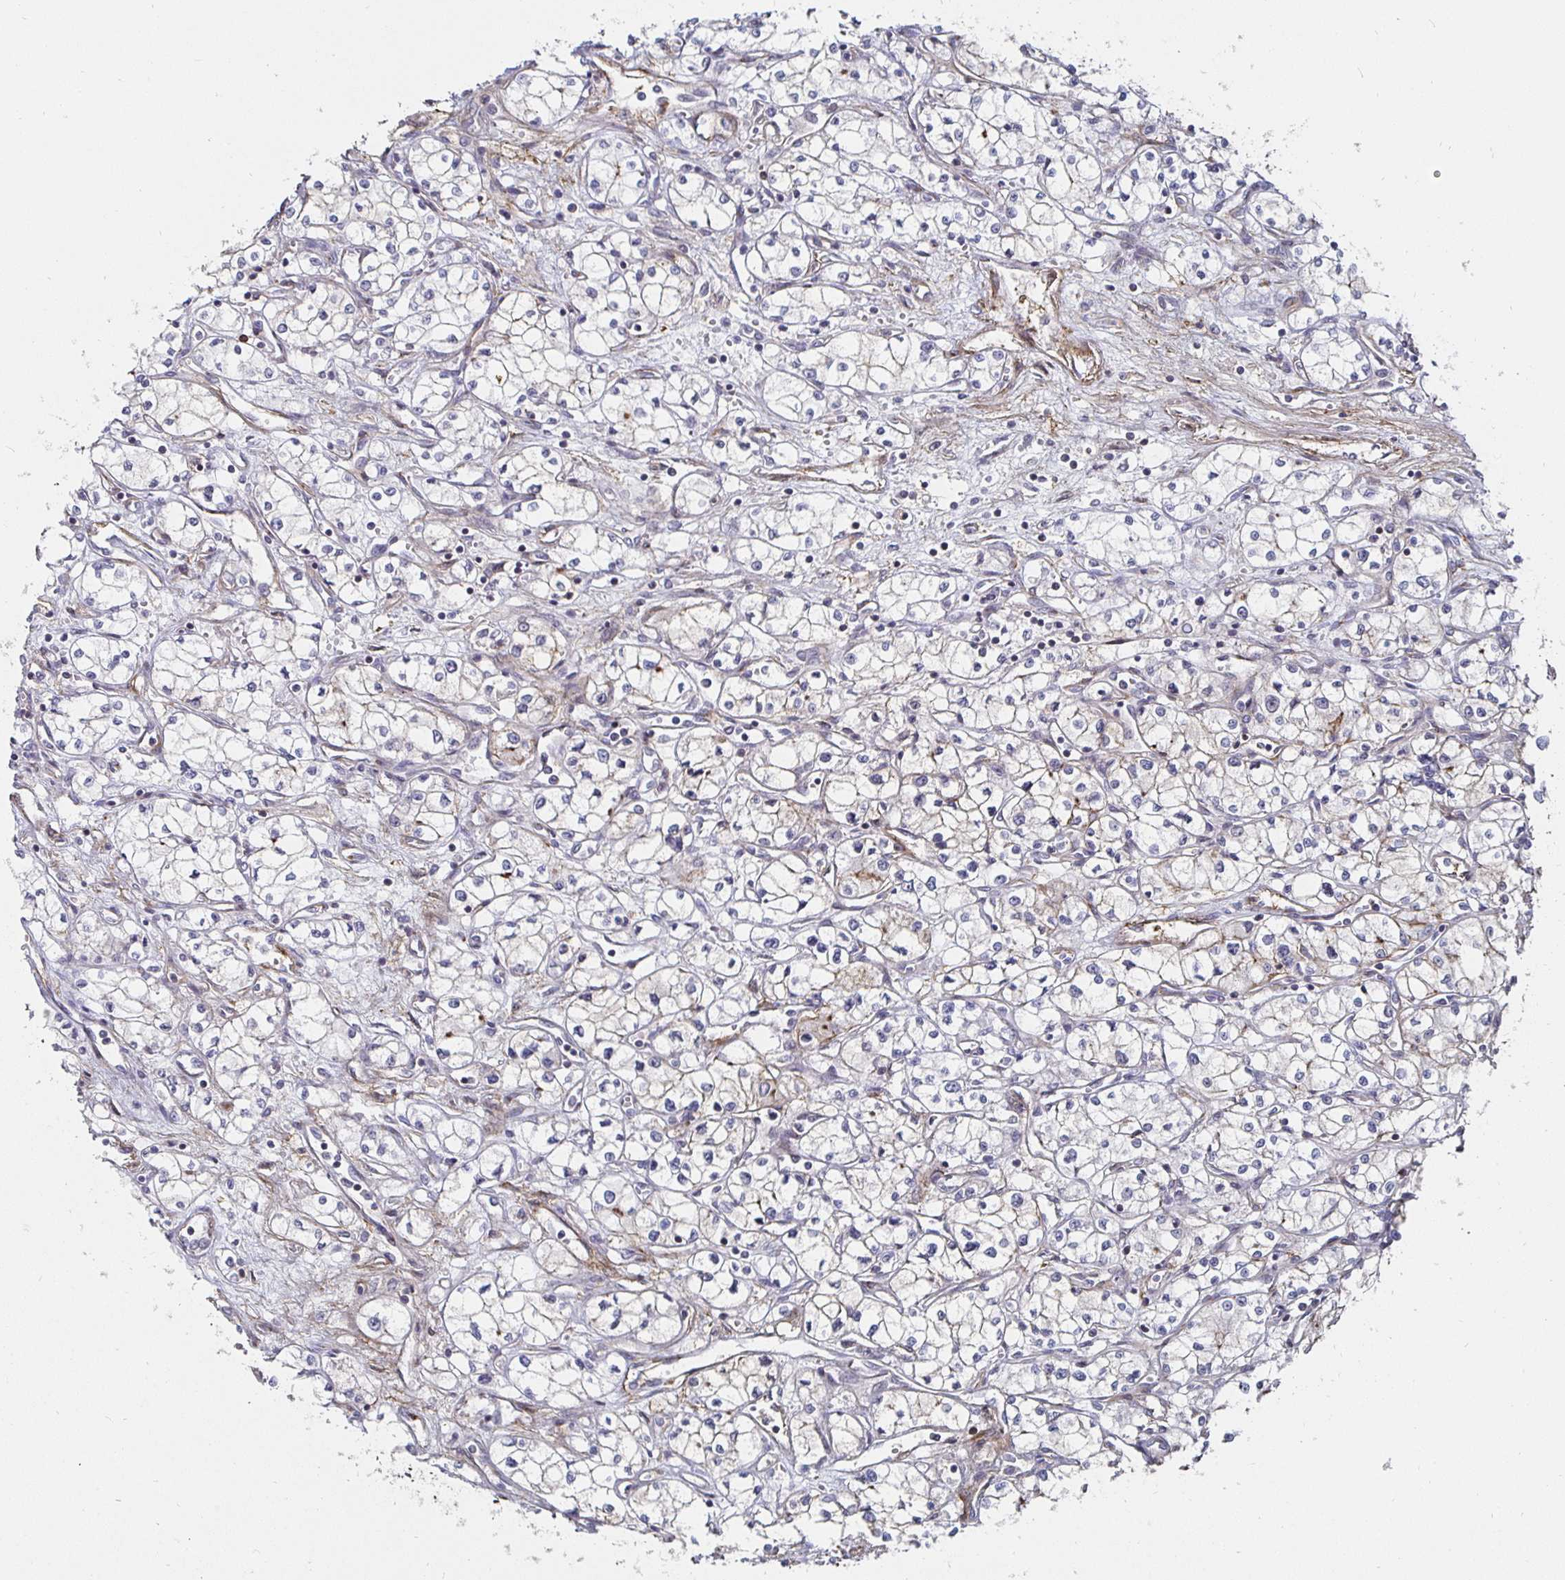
{"staining": {"intensity": "negative", "quantity": "none", "location": "none"}, "tissue": "renal cancer", "cell_type": "Tumor cells", "image_type": "cancer", "snomed": [{"axis": "morphology", "description": "Normal tissue, NOS"}, {"axis": "morphology", "description": "Adenocarcinoma, NOS"}, {"axis": "topography", "description": "Kidney"}], "caption": "An image of human renal cancer is negative for staining in tumor cells.", "gene": "GJA4", "patient": {"sex": "male", "age": 59}}